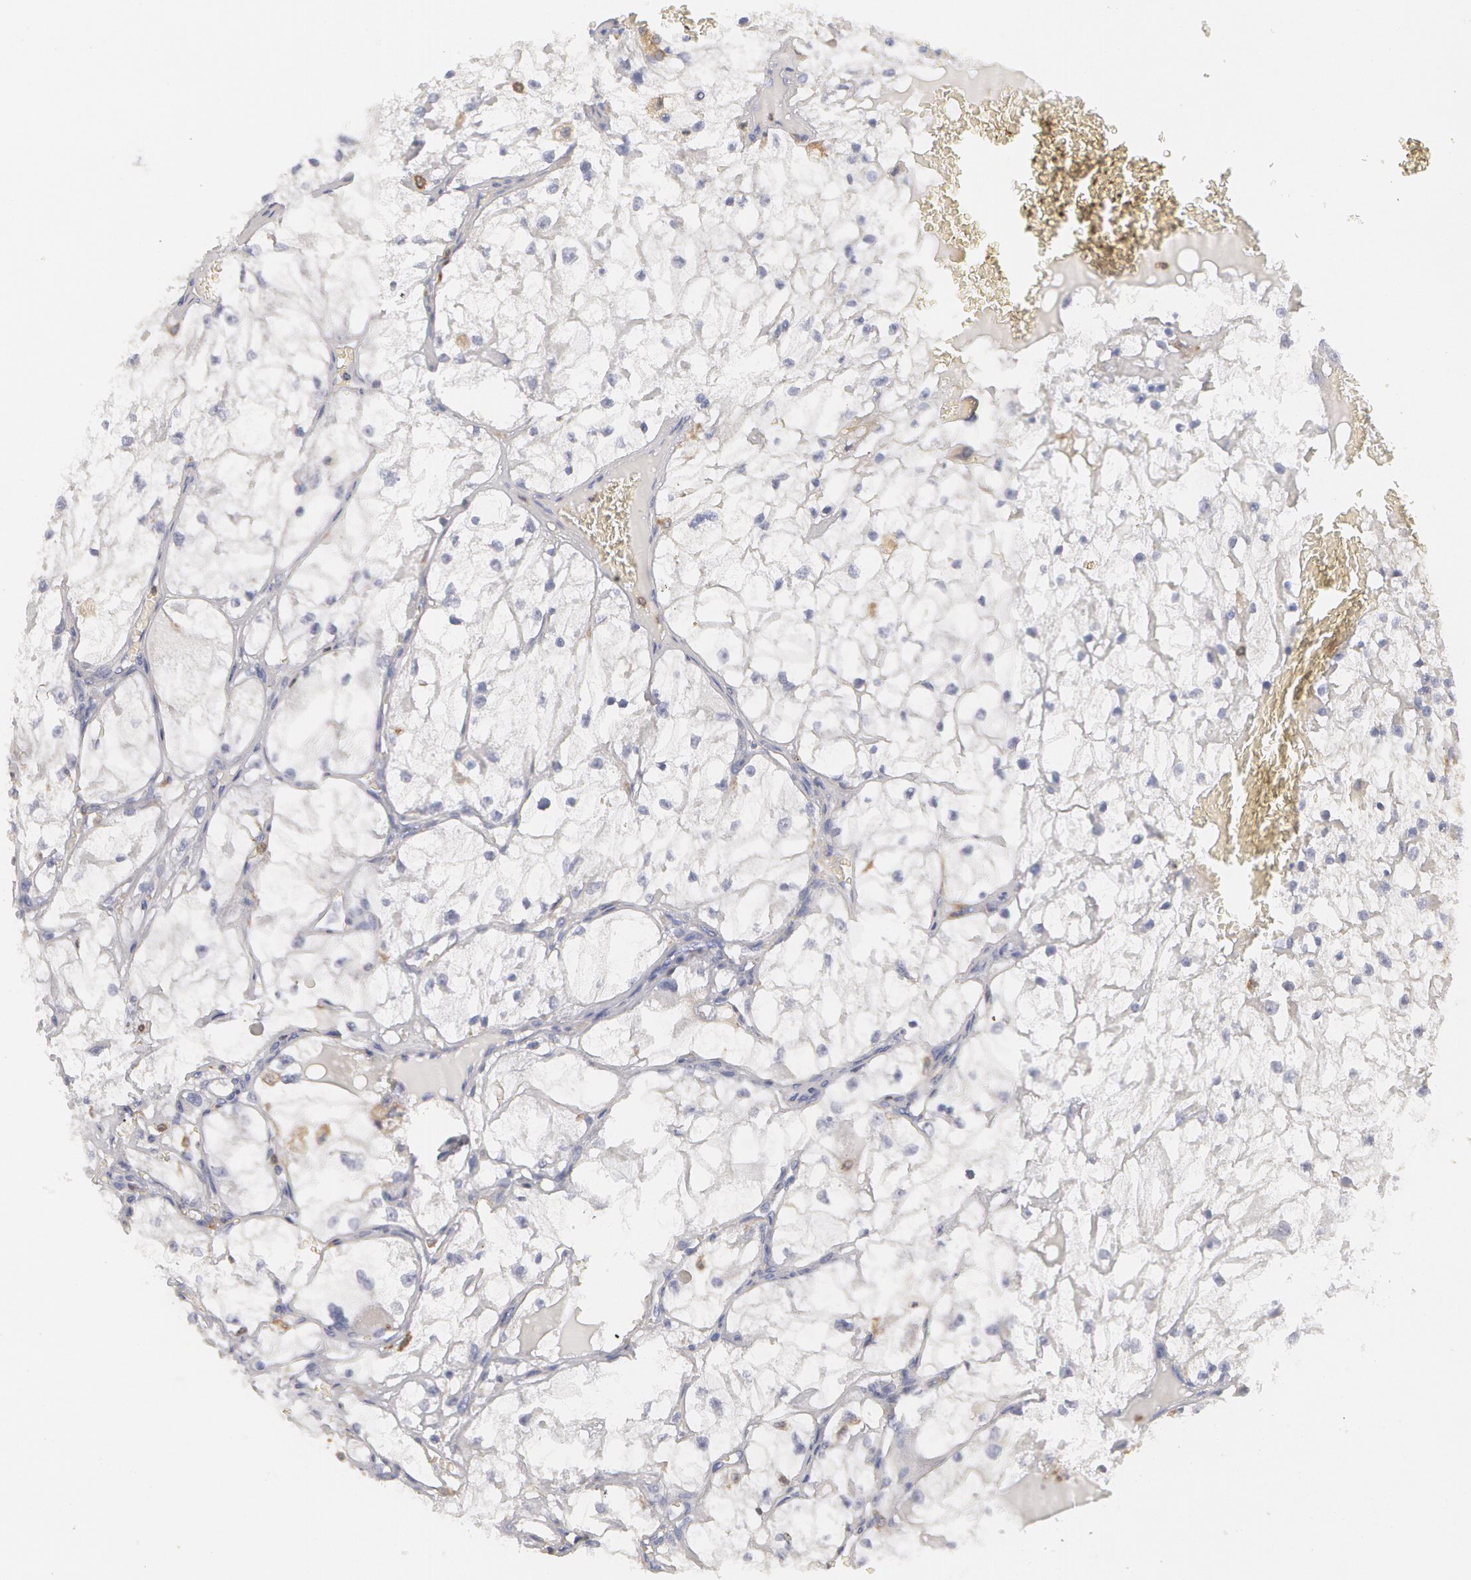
{"staining": {"intensity": "negative", "quantity": "none", "location": "none"}, "tissue": "renal cancer", "cell_type": "Tumor cells", "image_type": "cancer", "snomed": [{"axis": "morphology", "description": "Adenocarcinoma, NOS"}, {"axis": "topography", "description": "Kidney"}], "caption": "An immunohistochemistry (IHC) image of renal adenocarcinoma is shown. There is no staining in tumor cells of renal adenocarcinoma.", "gene": "SYK", "patient": {"sex": "male", "age": 61}}